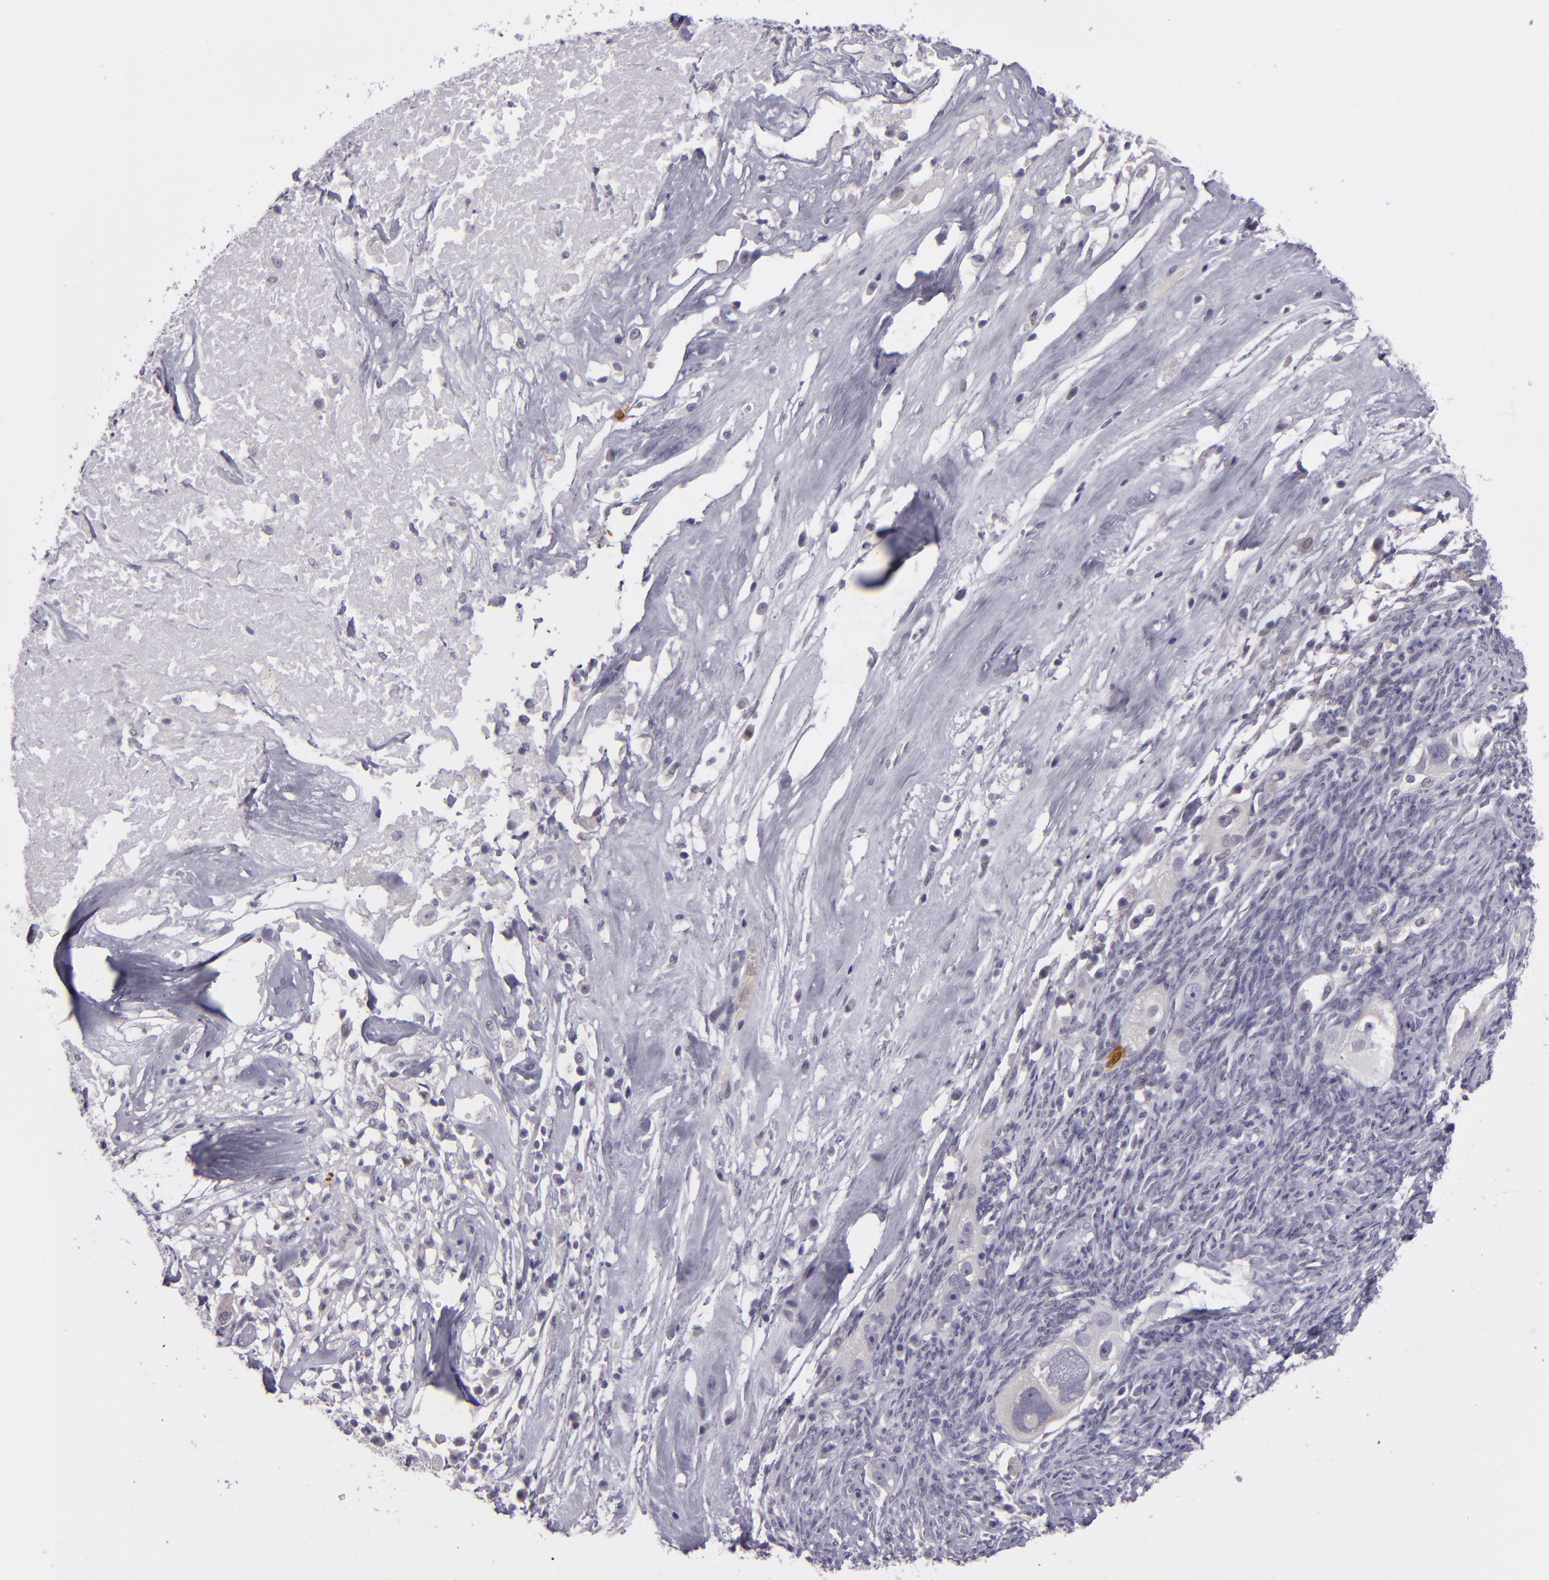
{"staining": {"intensity": "negative", "quantity": "none", "location": "none"}, "tissue": "ovarian cancer", "cell_type": "Tumor cells", "image_type": "cancer", "snomed": [{"axis": "morphology", "description": "Normal tissue, NOS"}, {"axis": "morphology", "description": "Cystadenocarcinoma, serous, NOS"}, {"axis": "topography", "description": "Ovary"}], "caption": "Tumor cells are negative for brown protein staining in ovarian cancer.", "gene": "SNCB", "patient": {"sex": "female", "age": 62}}